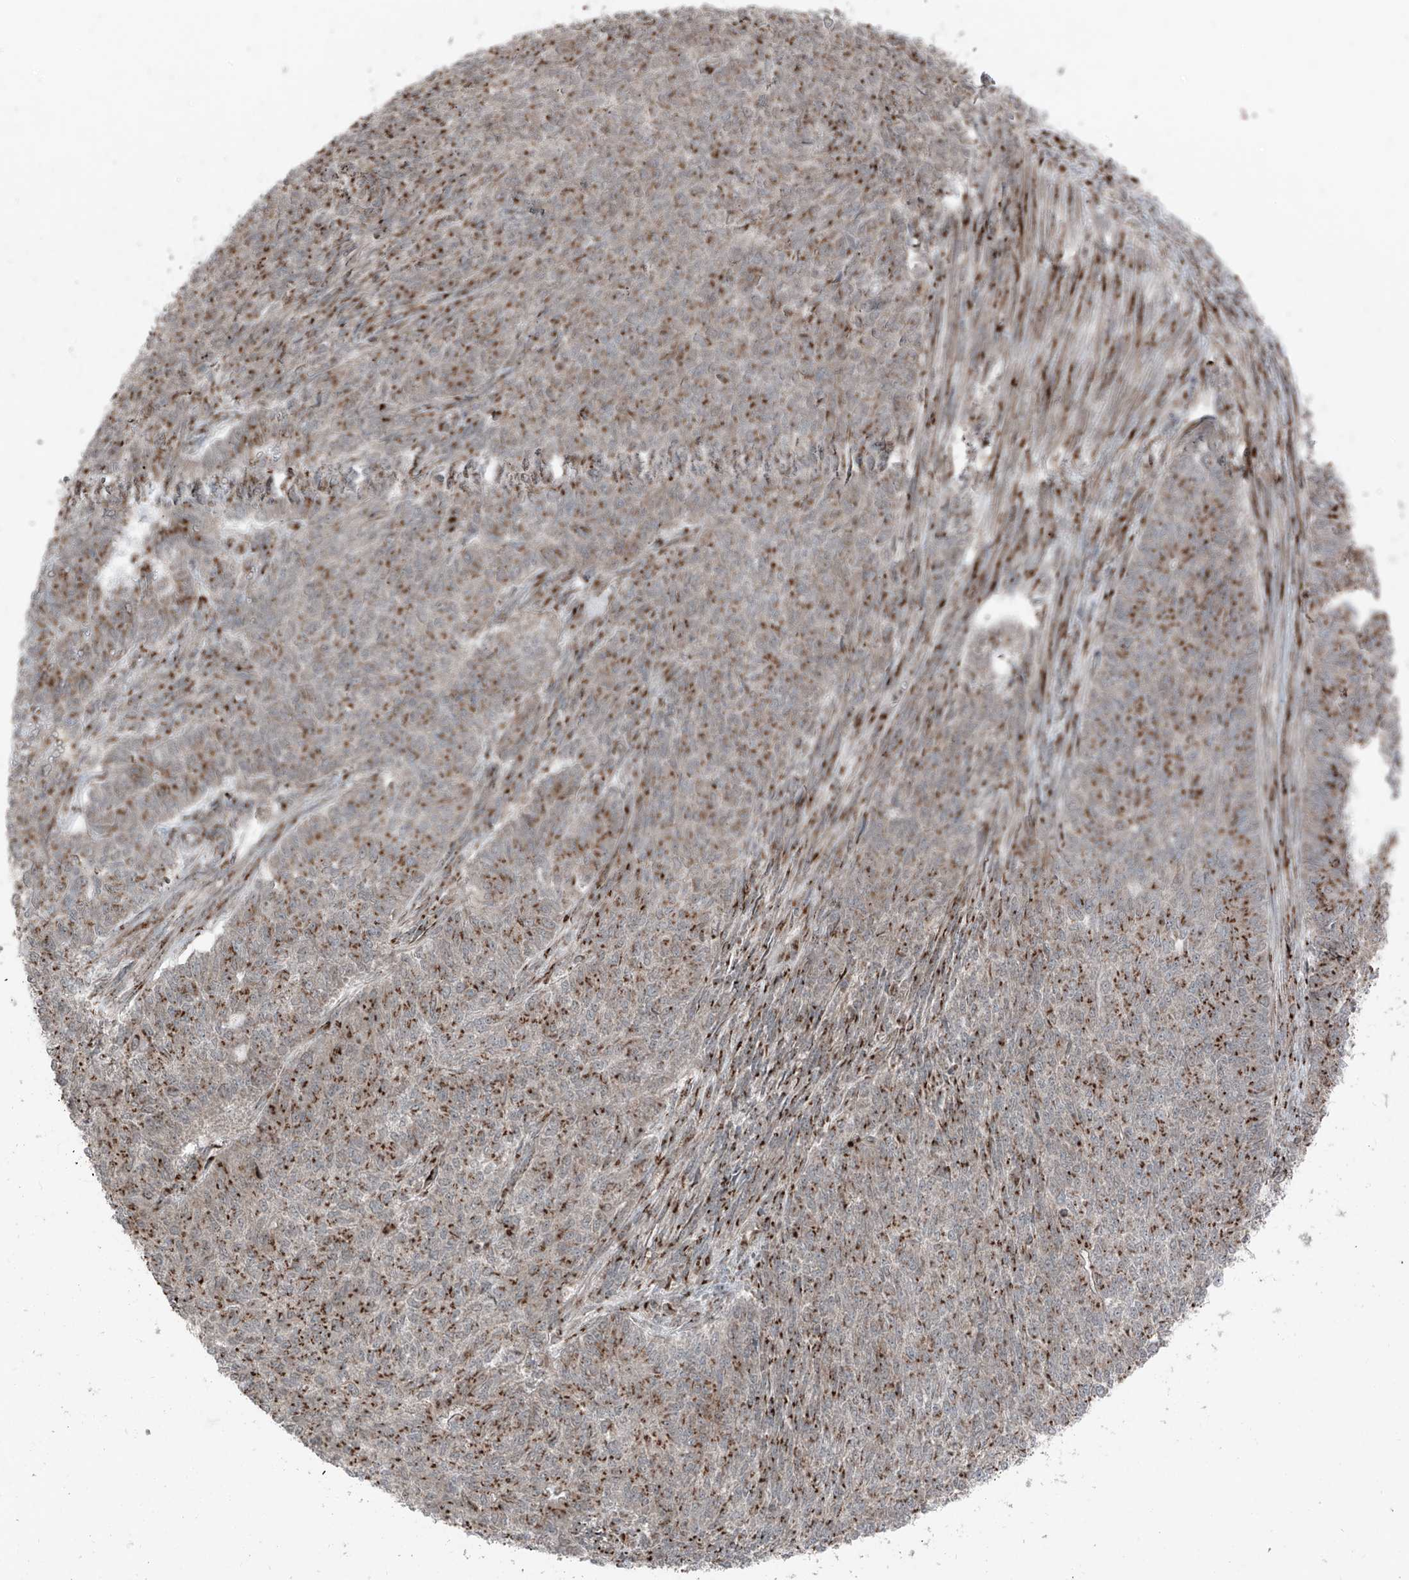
{"staining": {"intensity": "moderate", "quantity": ">75%", "location": "cytoplasmic/membranous"}, "tissue": "endometrial cancer", "cell_type": "Tumor cells", "image_type": "cancer", "snomed": [{"axis": "morphology", "description": "Adenocarcinoma, NOS"}, {"axis": "topography", "description": "Endometrium"}], "caption": "Protein positivity by immunohistochemistry demonstrates moderate cytoplasmic/membranous positivity in approximately >75% of tumor cells in endometrial adenocarcinoma.", "gene": "ERLEC1", "patient": {"sex": "female", "age": 32}}